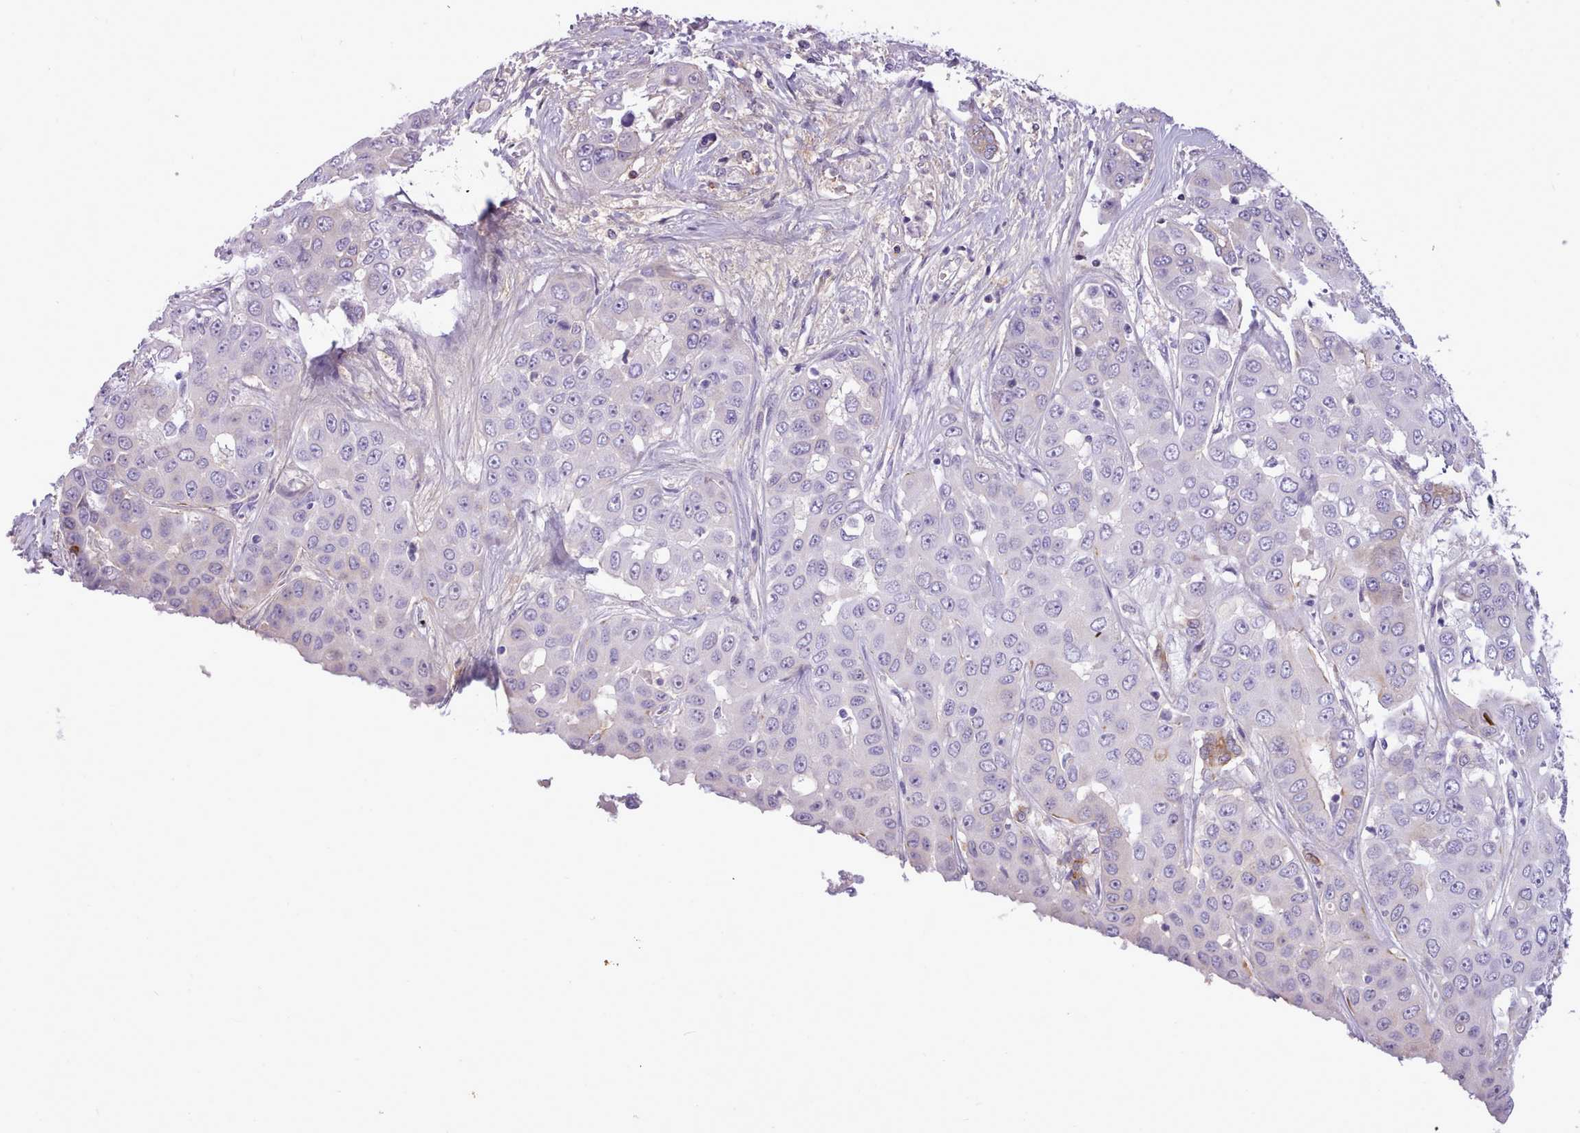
{"staining": {"intensity": "negative", "quantity": "none", "location": "none"}, "tissue": "liver cancer", "cell_type": "Tumor cells", "image_type": "cancer", "snomed": [{"axis": "morphology", "description": "Cholangiocarcinoma"}, {"axis": "topography", "description": "Liver"}], "caption": "This image is of liver cancer (cholangiocarcinoma) stained with immunohistochemistry (IHC) to label a protein in brown with the nuclei are counter-stained blue. There is no expression in tumor cells.", "gene": "CYP2A13", "patient": {"sex": "female", "age": 52}}